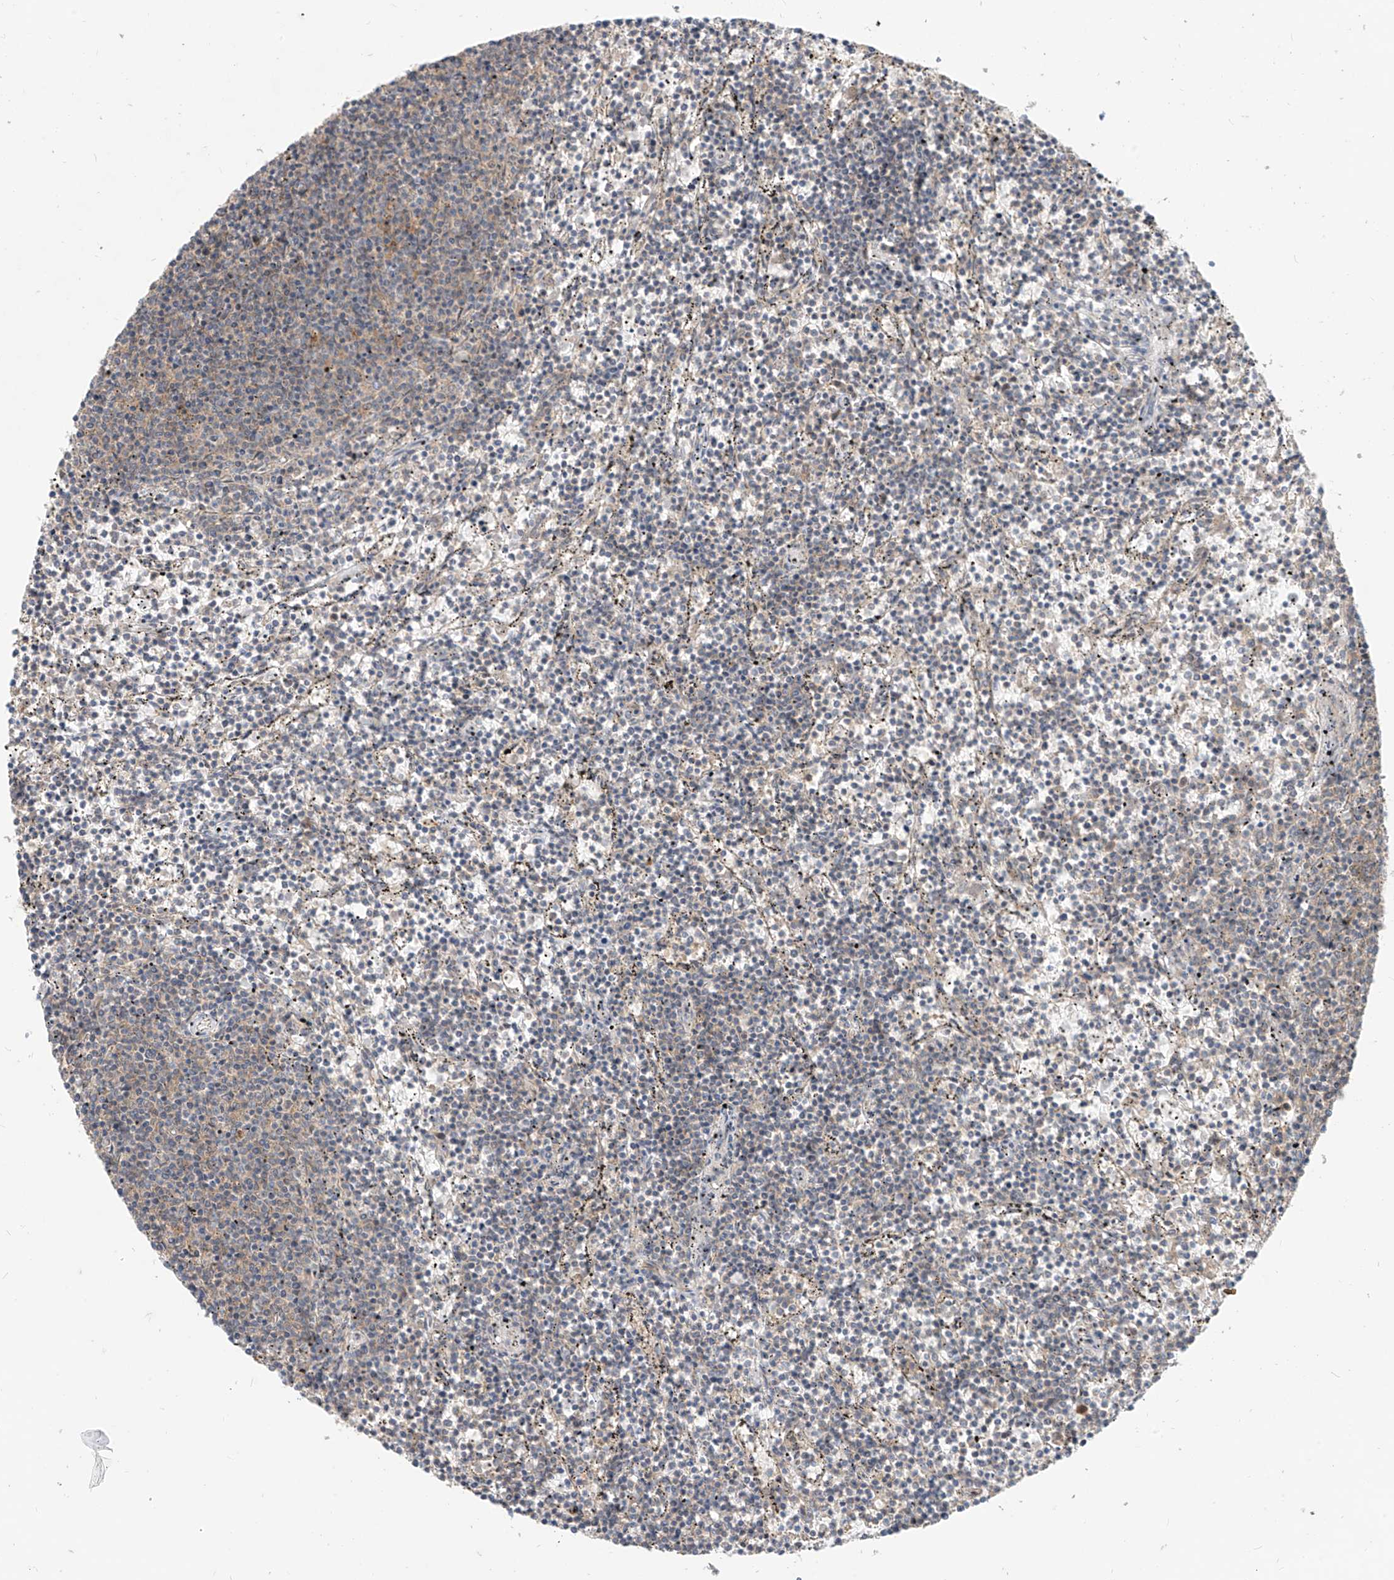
{"staining": {"intensity": "weak", "quantity": "<25%", "location": "cytoplasmic/membranous"}, "tissue": "lymphoma", "cell_type": "Tumor cells", "image_type": "cancer", "snomed": [{"axis": "morphology", "description": "Malignant lymphoma, non-Hodgkin's type, Low grade"}, {"axis": "topography", "description": "Spleen"}], "caption": "Human malignant lymphoma, non-Hodgkin's type (low-grade) stained for a protein using immunohistochemistry reveals no staining in tumor cells.", "gene": "MTUS2", "patient": {"sex": "female", "age": 50}}